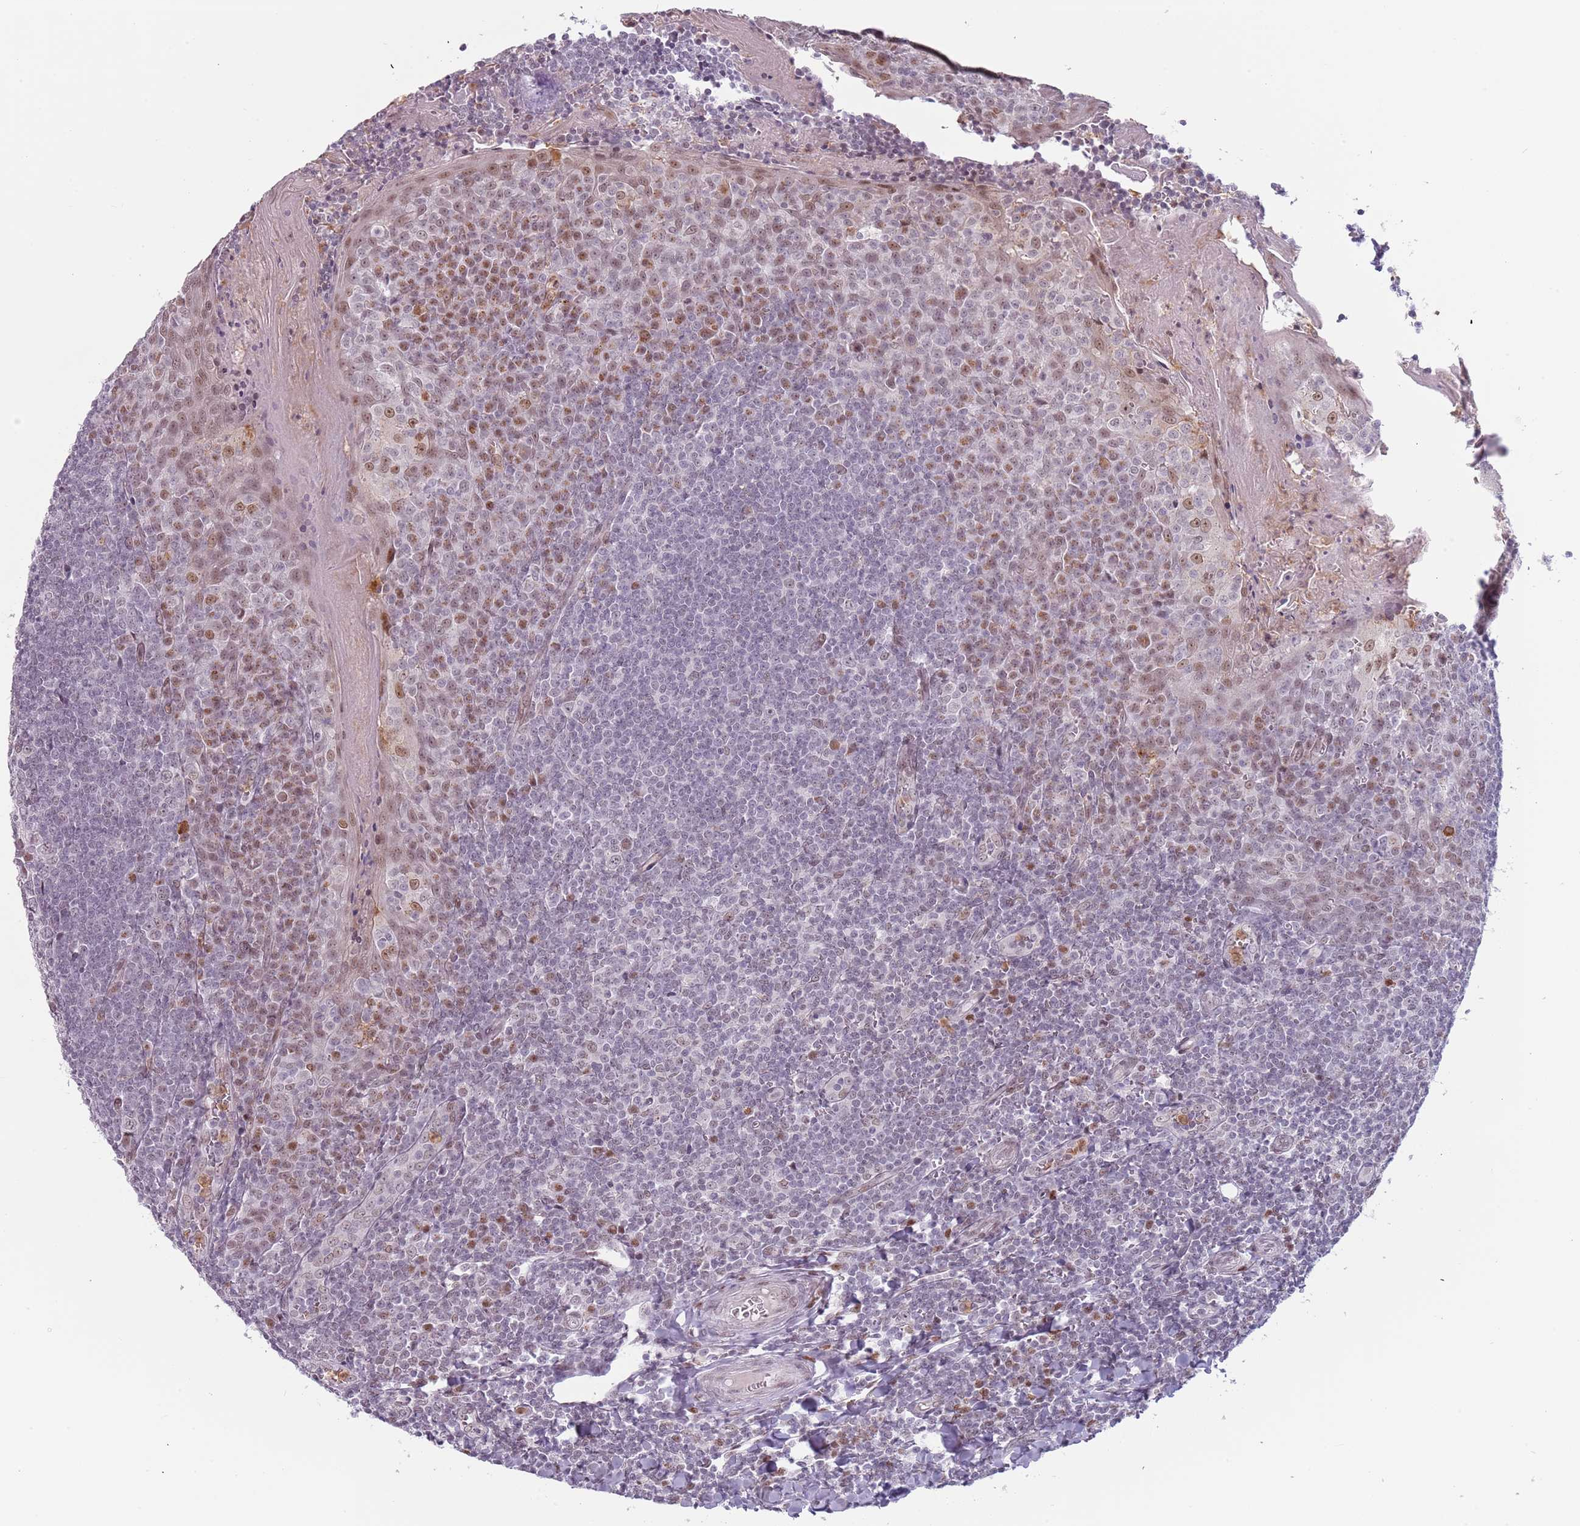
{"staining": {"intensity": "negative", "quantity": "none", "location": "none"}, "tissue": "tonsil", "cell_type": "Germinal center cells", "image_type": "normal", "snomed": [{"axis": "morphology", "description": "Normal tissue, NOS"}, {"axis": "topography", "description": "Tonsil"}], "caption": "Human tonsil stained for a protein using immunohistochemistry (IHC) demonstrates no staining in germinal center cells.", "gene": "REXO4", "patient": {"sex": "male", "age": 27}}